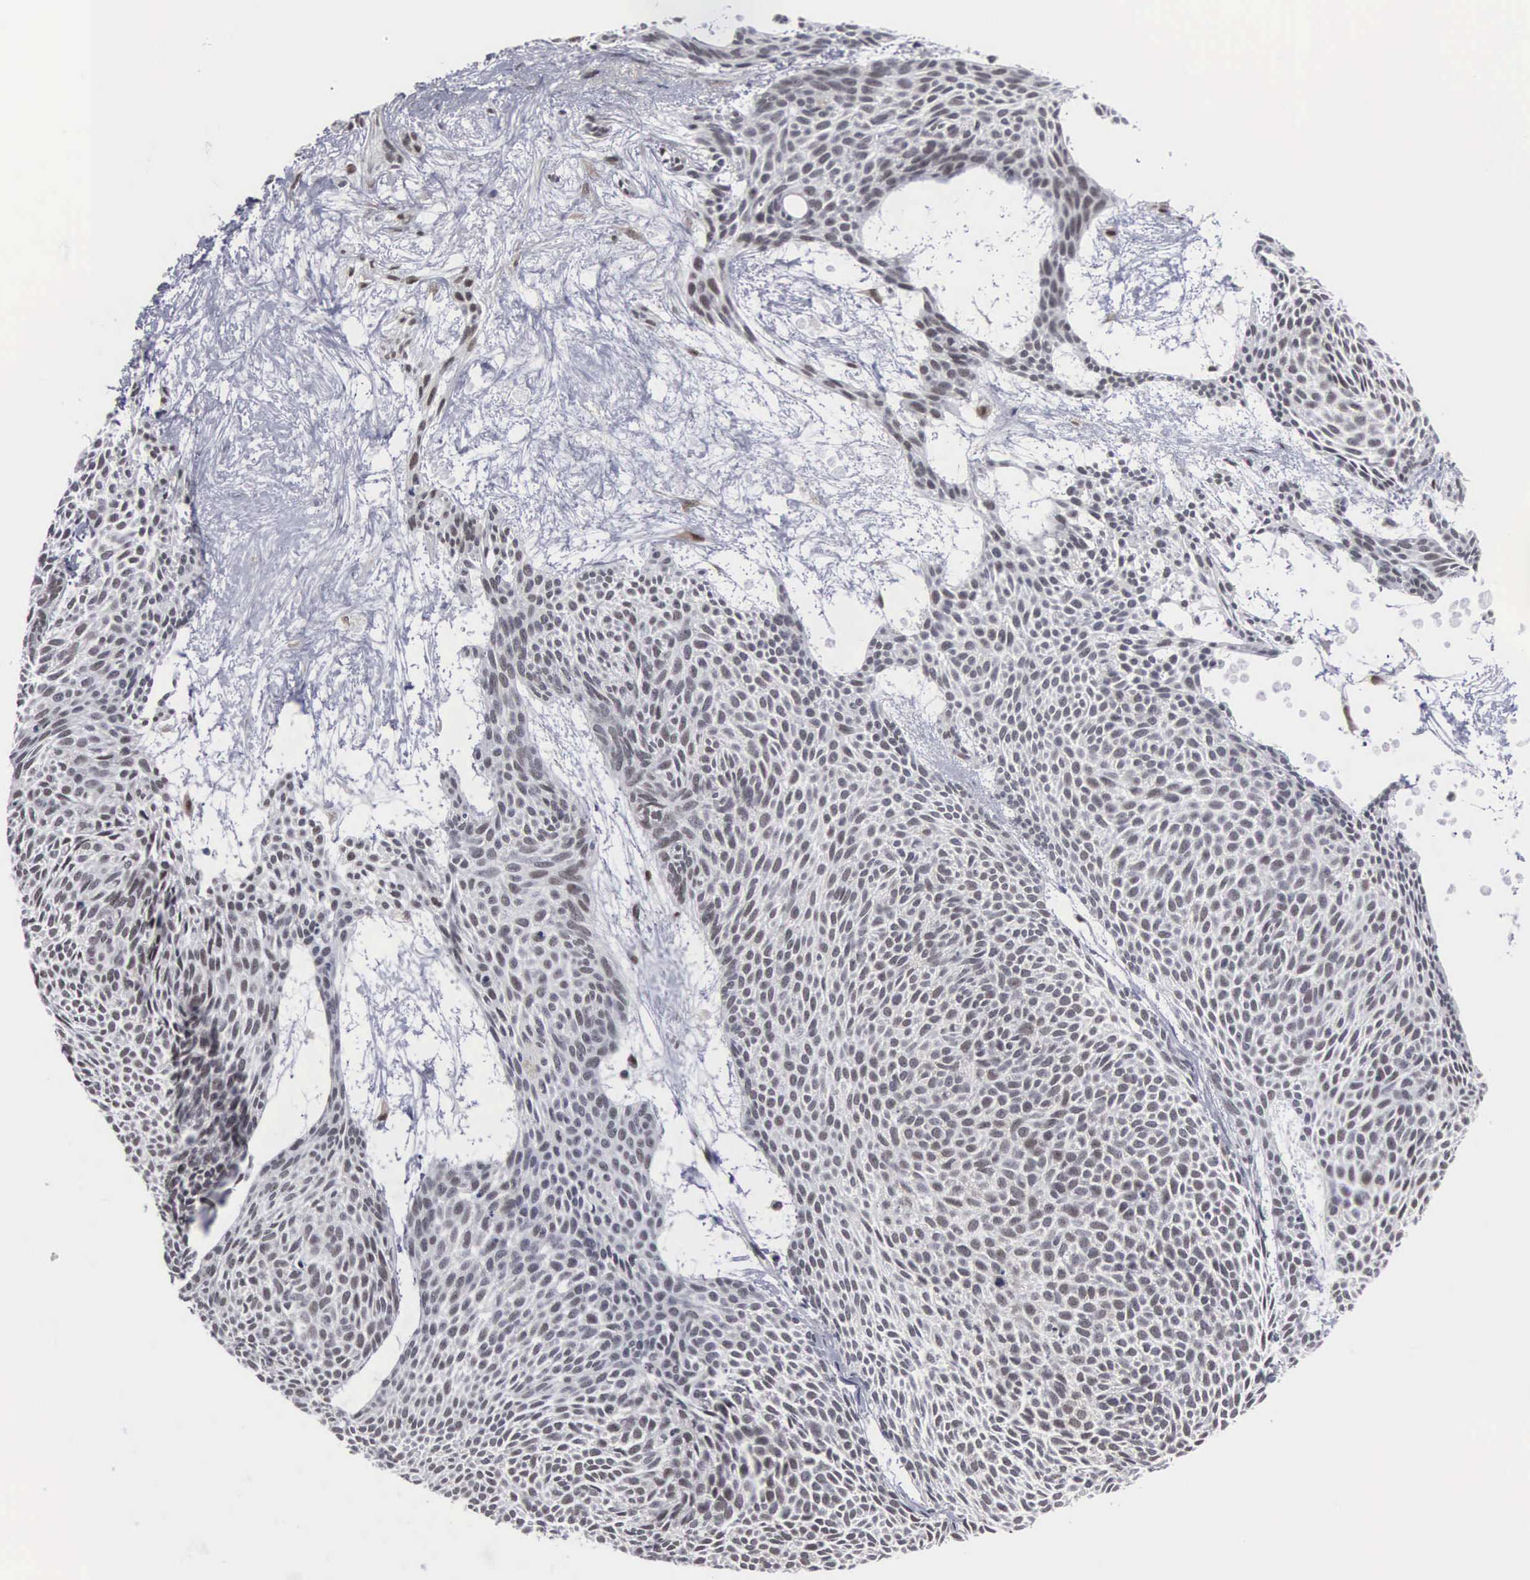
{"staining": {"intensity": "weak", "quantity": "25%-75%", "location": "nuclear"}, "tissue": "skin cancer", "cell_type": "Tumor cells", "image_type": "cancer", "snomed": [{"axis": "morphology", "description": "Basal cell carcinoma"}, {"axis": "topography", "description": "Skin"}], "caption": "This histopathology image exhibits IHC staining of human skin cancer, with low weak nuclear positivity in about 25%-75% of tumor cells.", "gene": "TRMT5", "patient": {"sex": "male", "age": 84}}